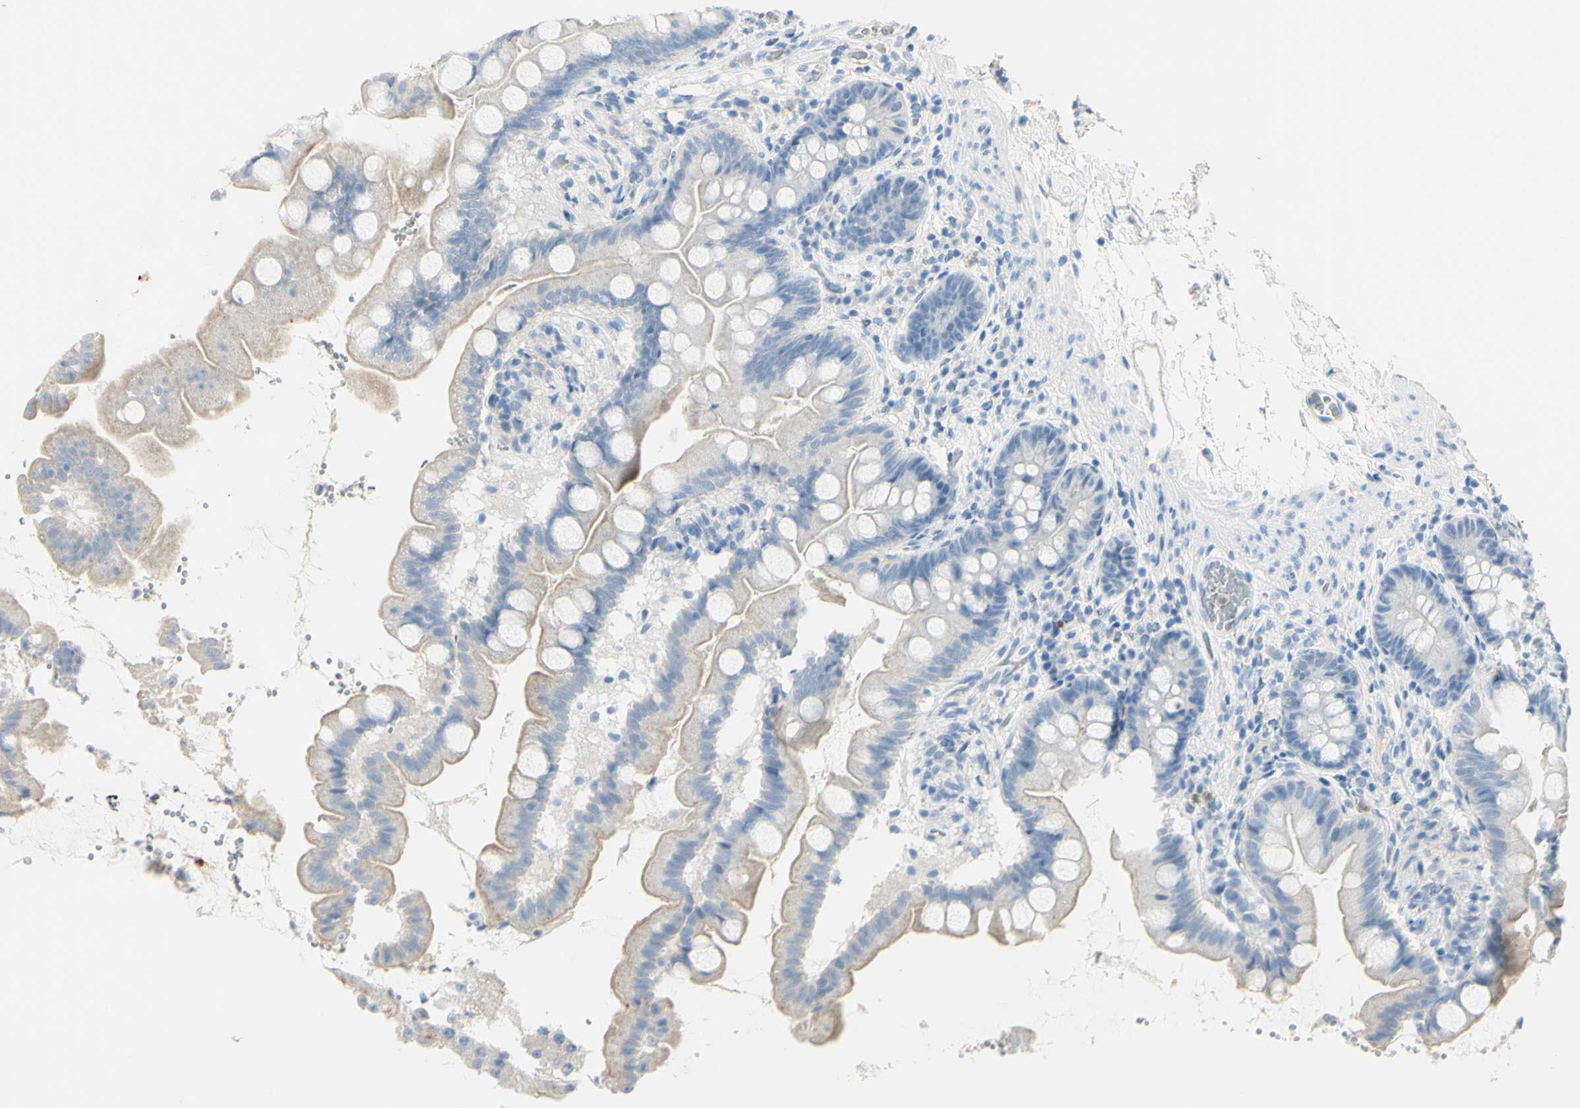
{"staining": {"intensity": "weak", "quantity": ">75%", "location": "cytoplasmic/membranous"}, "tissue": "small intestine", "cell_type": "Glandular cells", "image_type": "normal", "snomed": [{"axis": "morphology", "description": "Normal tissue, NOS"}, {"axis": "topography", "description": "Small intestine"}], "caption": "This is a histology image of immunohistochemistry staining of unremarkable small intestine, which shows weak staining in the cytoplasmic/membranous of glandular cells.", "gene": "ZNF557", "patient": {"sex": "female", "age": 56}}